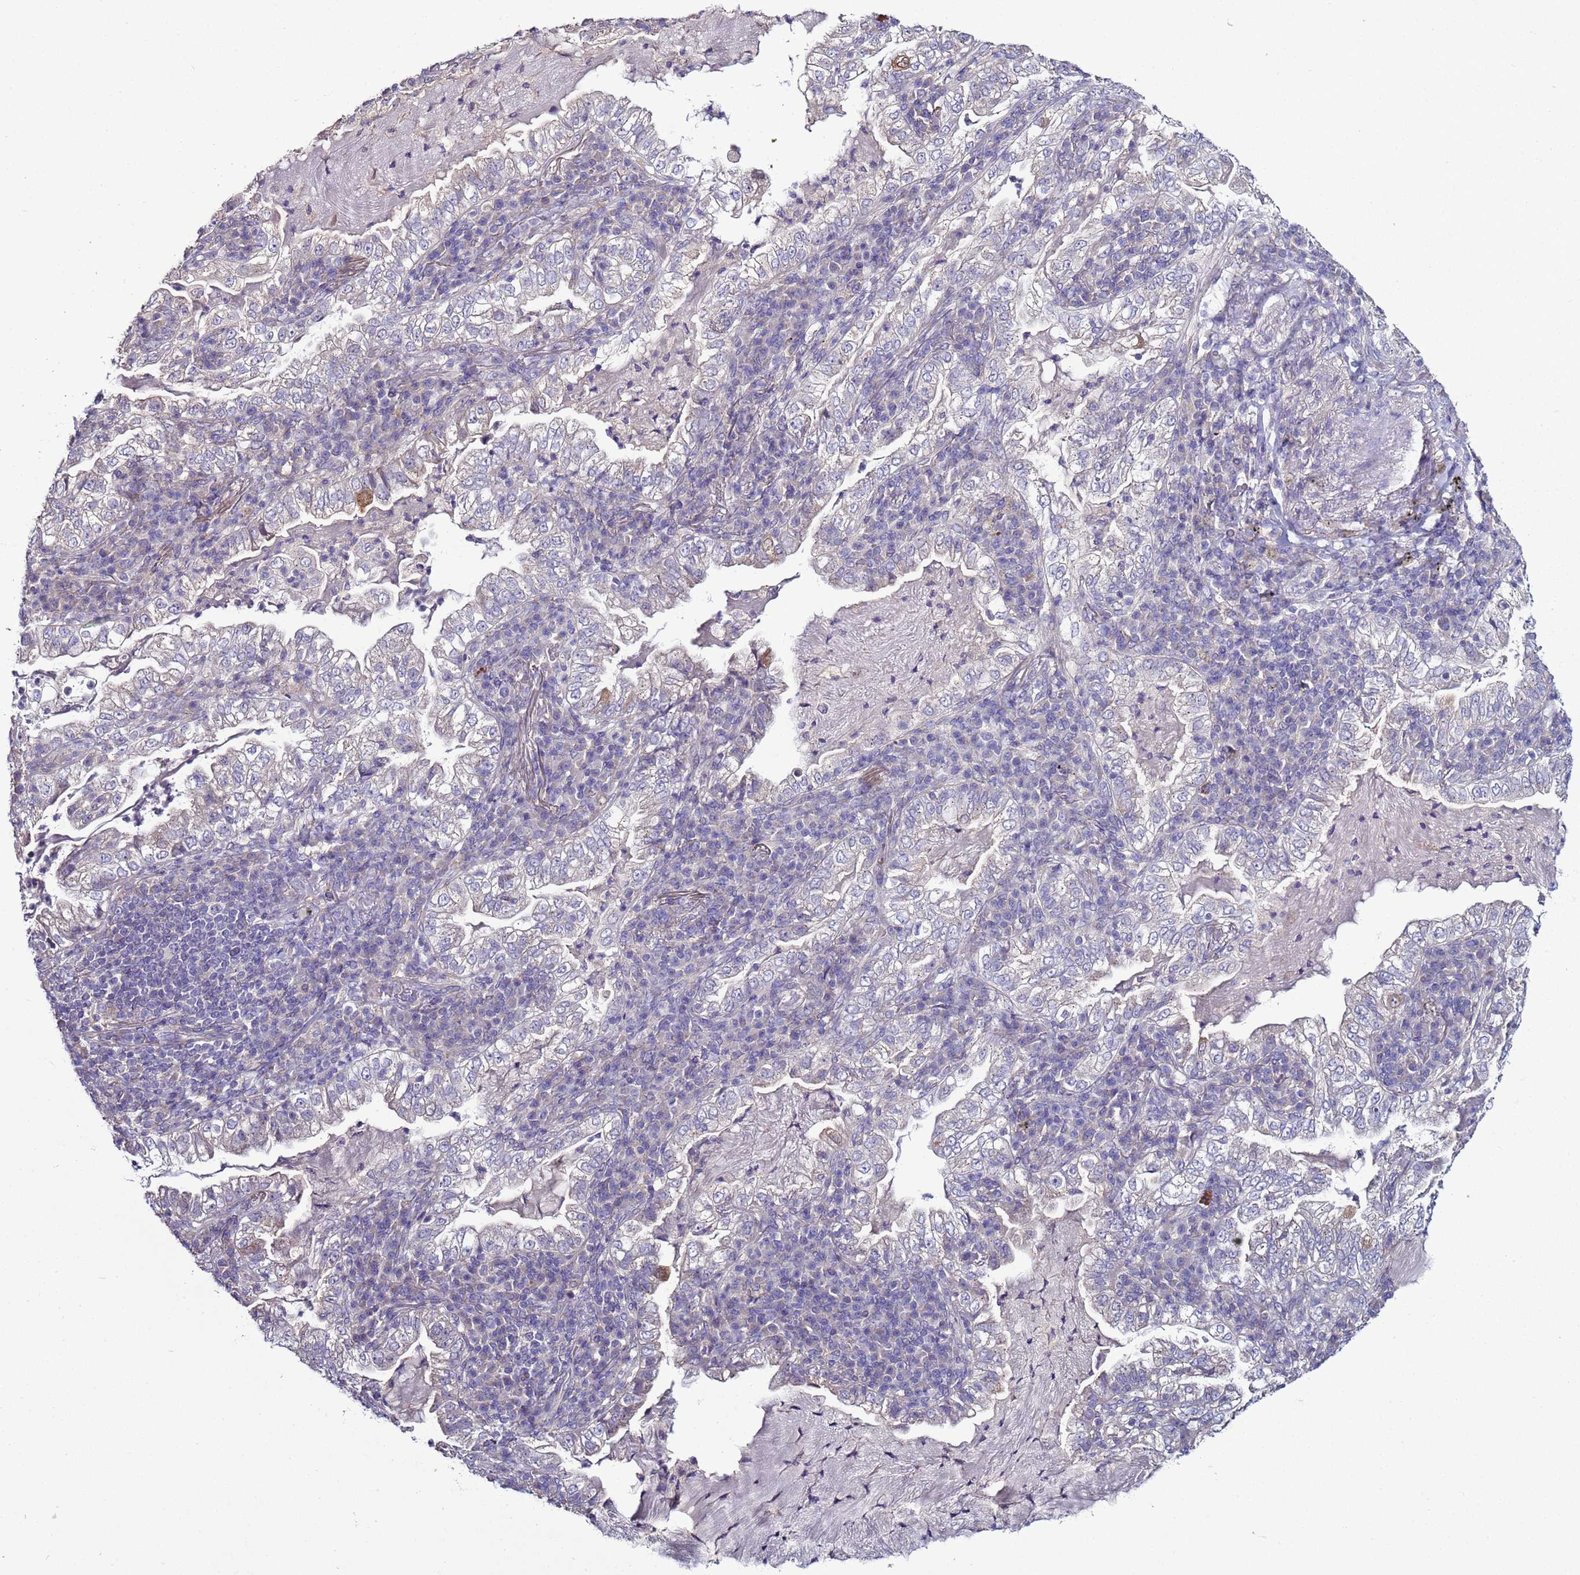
{"staining": {"intensity": "negative", "quantity": "none", "location": "none"}, "tissue": "lung cancer", "cell_type": "Tumor cells", "image_type": "cancer", "snomed": [{"axis": "morphology", "description": "Adenocarcinoma, NOS"}, {"axis": "topography", "description": "Lung"}], "caption": "This is an immunohistochemistry photomicrograph of human adenocarcinoma (lung). There is no positivity in tumor cells.", "gene": "RABL2B", "patient": {"sex": "female", "age": 73}}